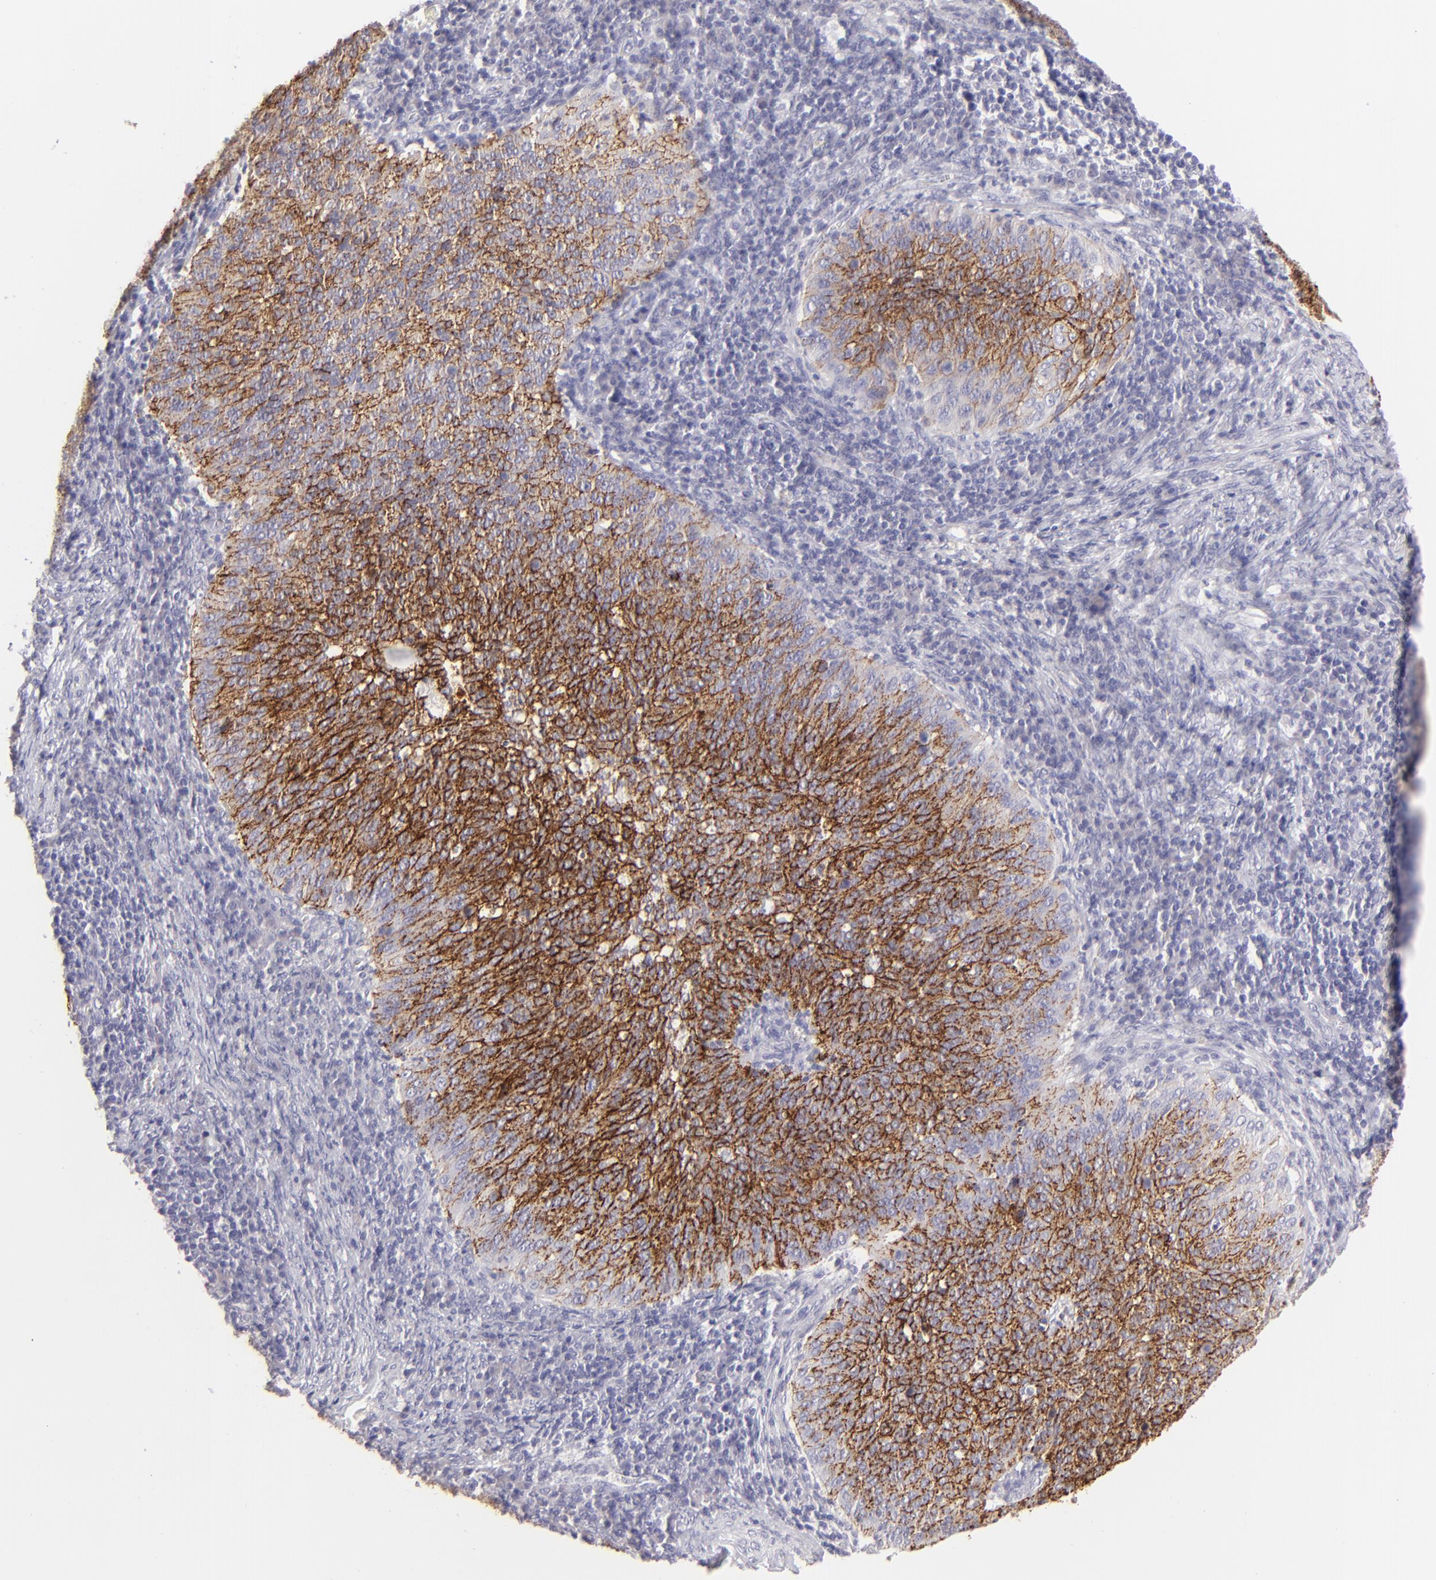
{"staining": {"intensity": "strong", "quantity": ">75%", "location": "cytoplasmic/membranous"}, "tissue": "cervical cancer", "cell_type": "Tumor cells", "image_type": "cancer", "snomed": [{"axis": "morphology", "description": "Squamous cell carcinoma, NOS"}, {"axis": "topography", "description": "Cervix"}], "caption": "Protein analysis of cervical cancer tissue reveals strong cytoplasmic/membranous positivity in about >75% of tumor cells.", "gene": "CLDN4", "patient": {"sex": "female", "age": 39}}